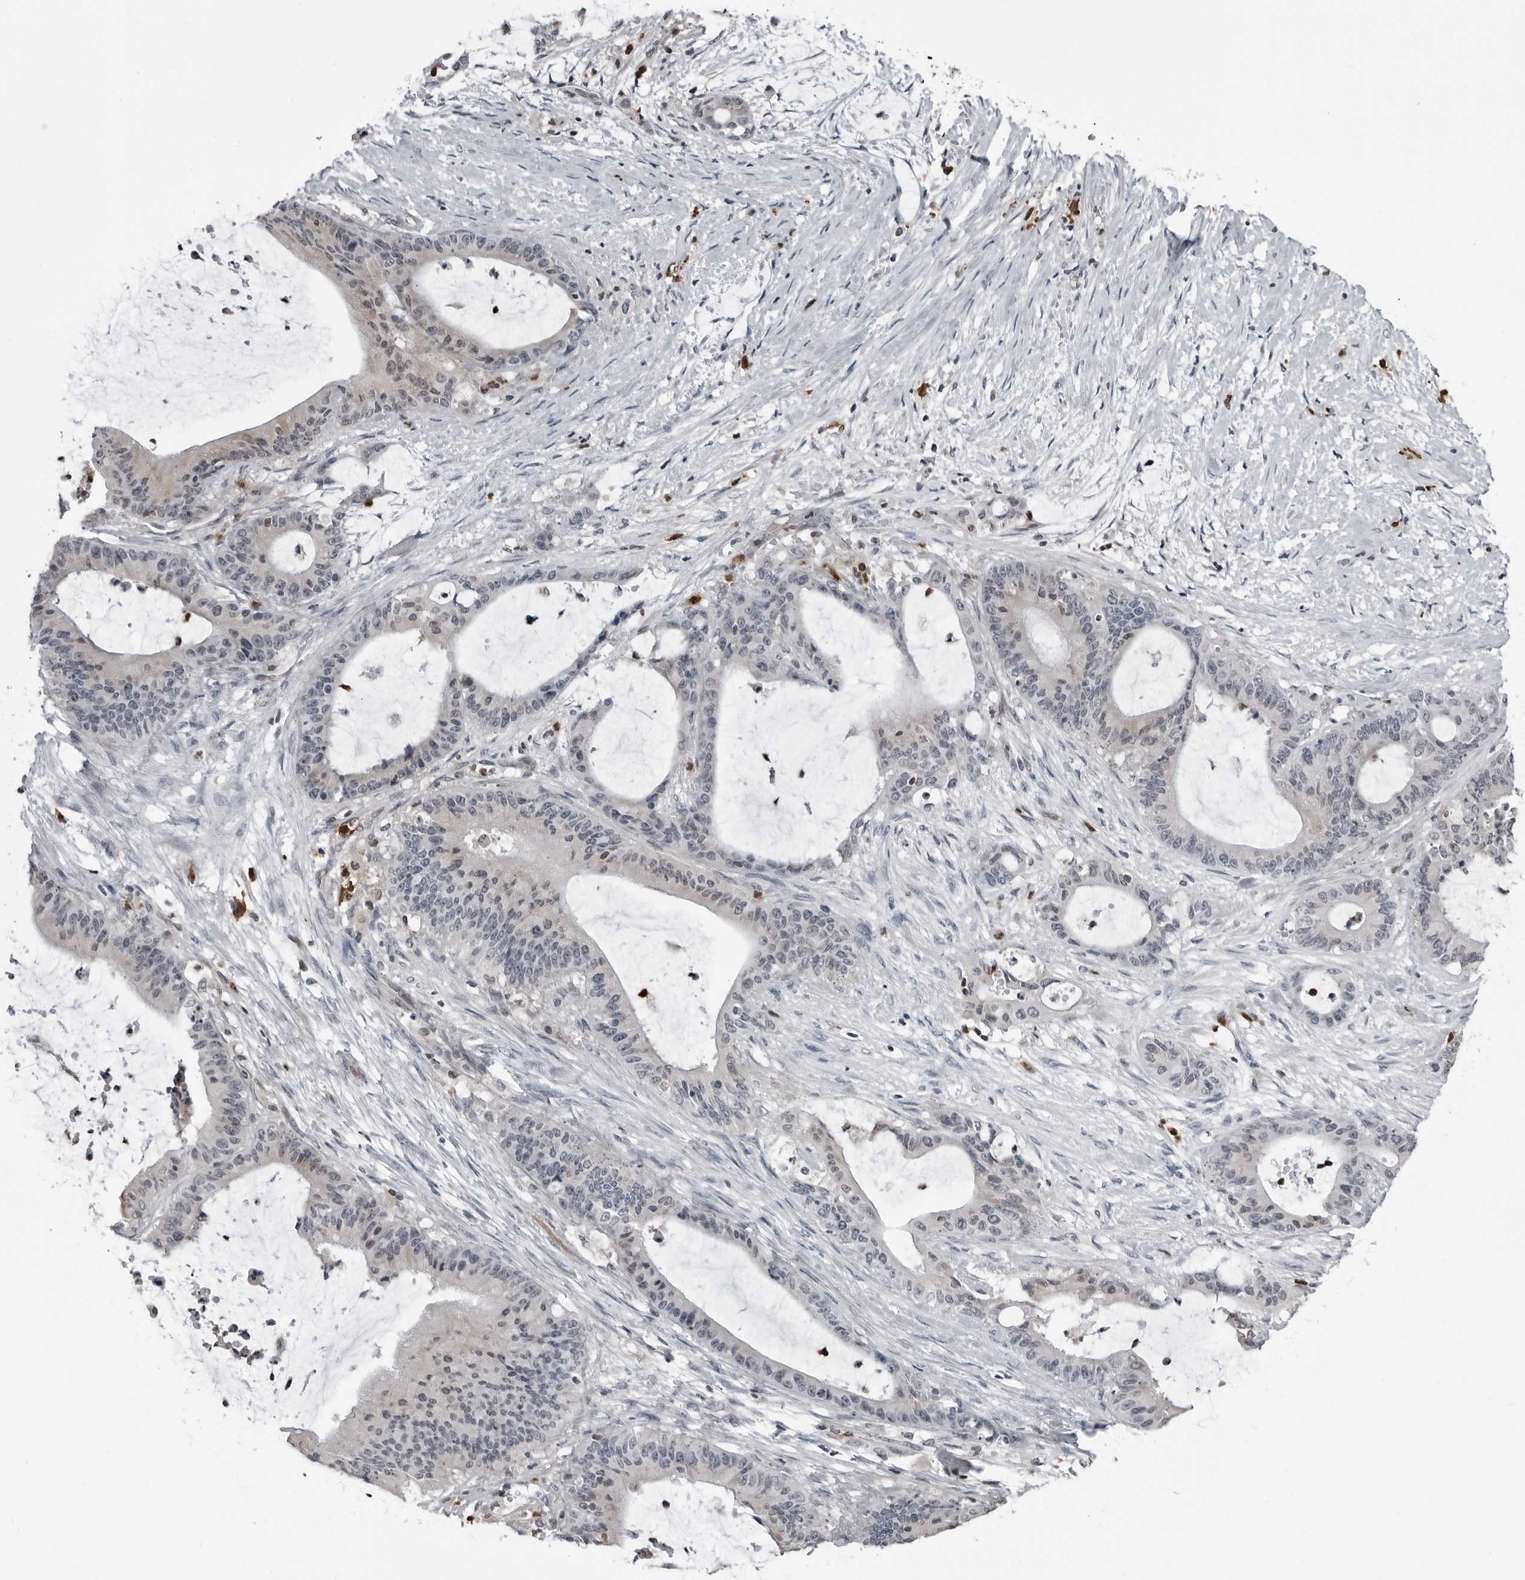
{"staining": {"intensity": "negative", "quantity": "none", "location": "none"}, "tissue": "liver cancer", "cell_type": "Tumor cells", "image_type": "cancer", "snomed": [{"axis": "morphology", "description": "Cholangiocarcinoma"}, {"axis": "topography", "description": "Liver"}], "caption": "The histopathology image exhibits no significant staining in tumor cells of cholangiocarcinoma (liver).", "gene": "RTCA", "patient": {"sex": "female", "age": 73}}